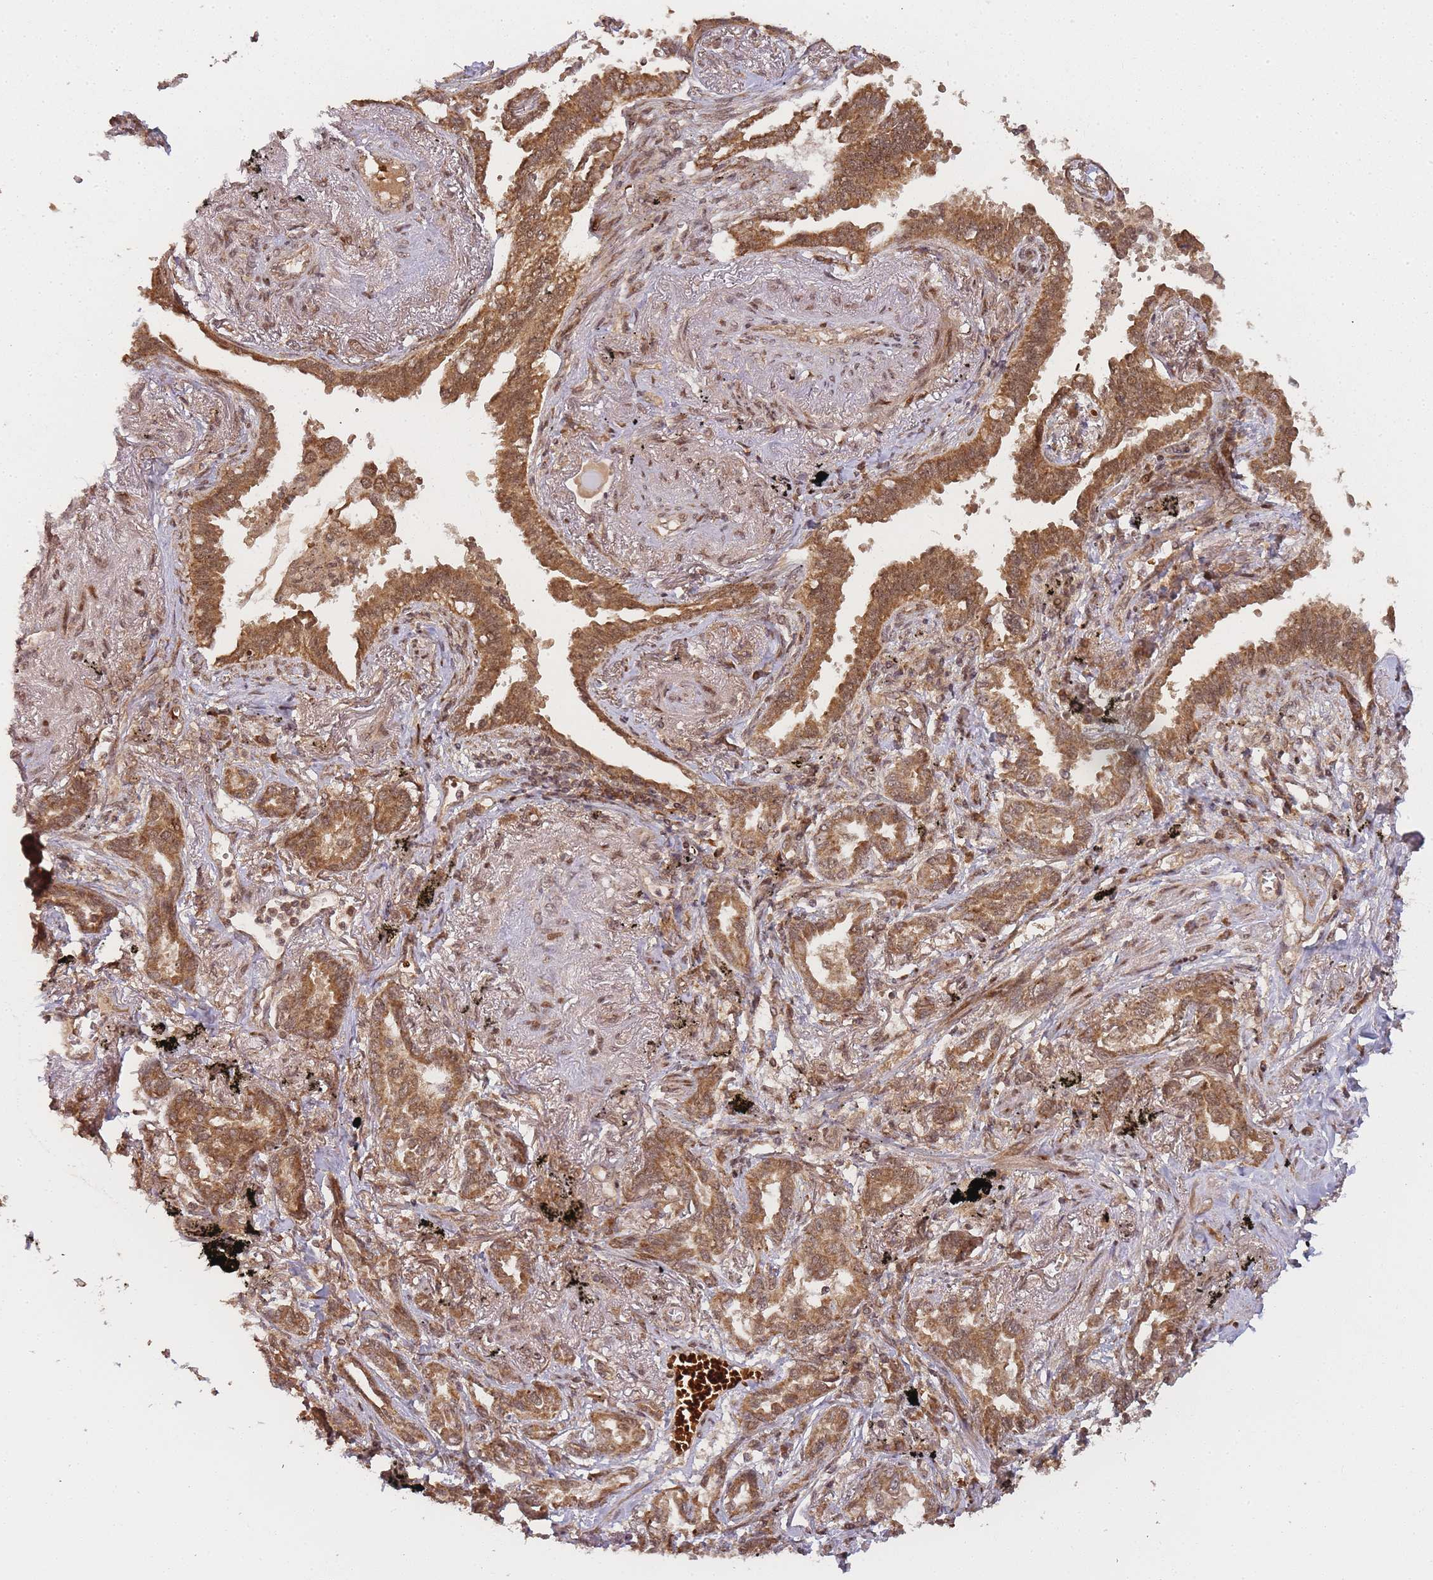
{"staining": {"intensity": "moderate", "quantity": ">75%", "location": "cytoplasmic/membranous,nuclear"}, "tissue": "lung cancer", "cell_type": "Tumor cells", "image_type": "cancer", "snomed": [{"axis": "morphology", "description": "Adenocarcinoma, NOS"}, {"axis": "topography", "description": "Lung"}], "caption": "Lung adenocarcinoma stained with a protein marker exhibits moderate staining in tumor cells.", "gene": "ZNF497", "patient": {"sex": "male", "age": 67}}